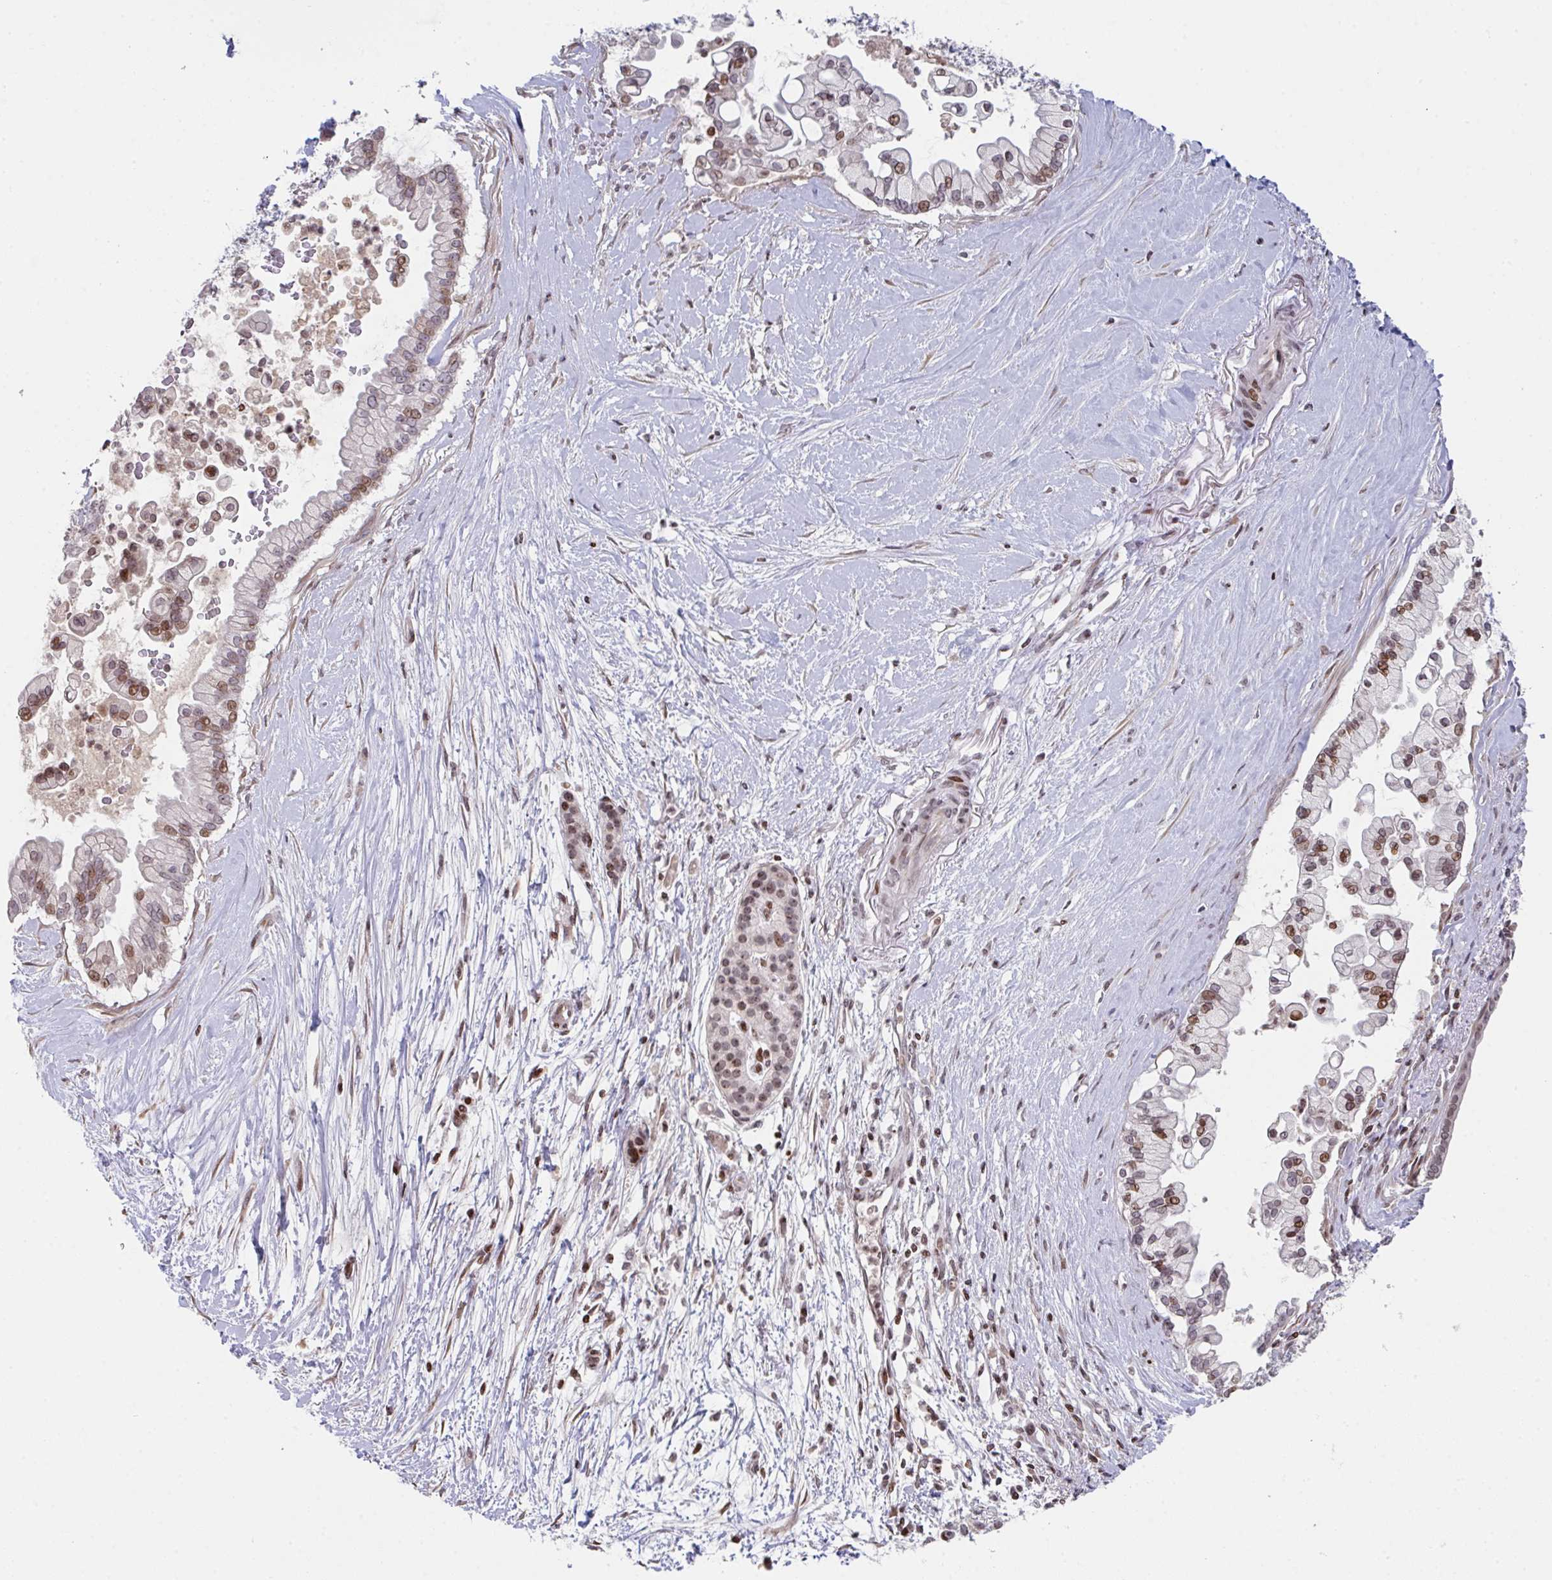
{"staining": {"intensity": "moderate", "quantity": "25%-75%", "location": "nuclear"}, "tissue": "pancreatic cancer", "cell_type": "Tumor cells", "image_type": "cancer", "snomed": [{"axis": "morphology", "description": "Adenocarcinoma, NOS"}, {"axis": "topography", "description": "Pancreas"}], "caption": "An image showing moderate nuclear positivity in approximately 25%-75% of tumor cells in pancreatic cancer, as visualized by brown immunohistochemical staining.", "gene": "PCDHB8", "patient": {"sex": "female", "age": 69}}